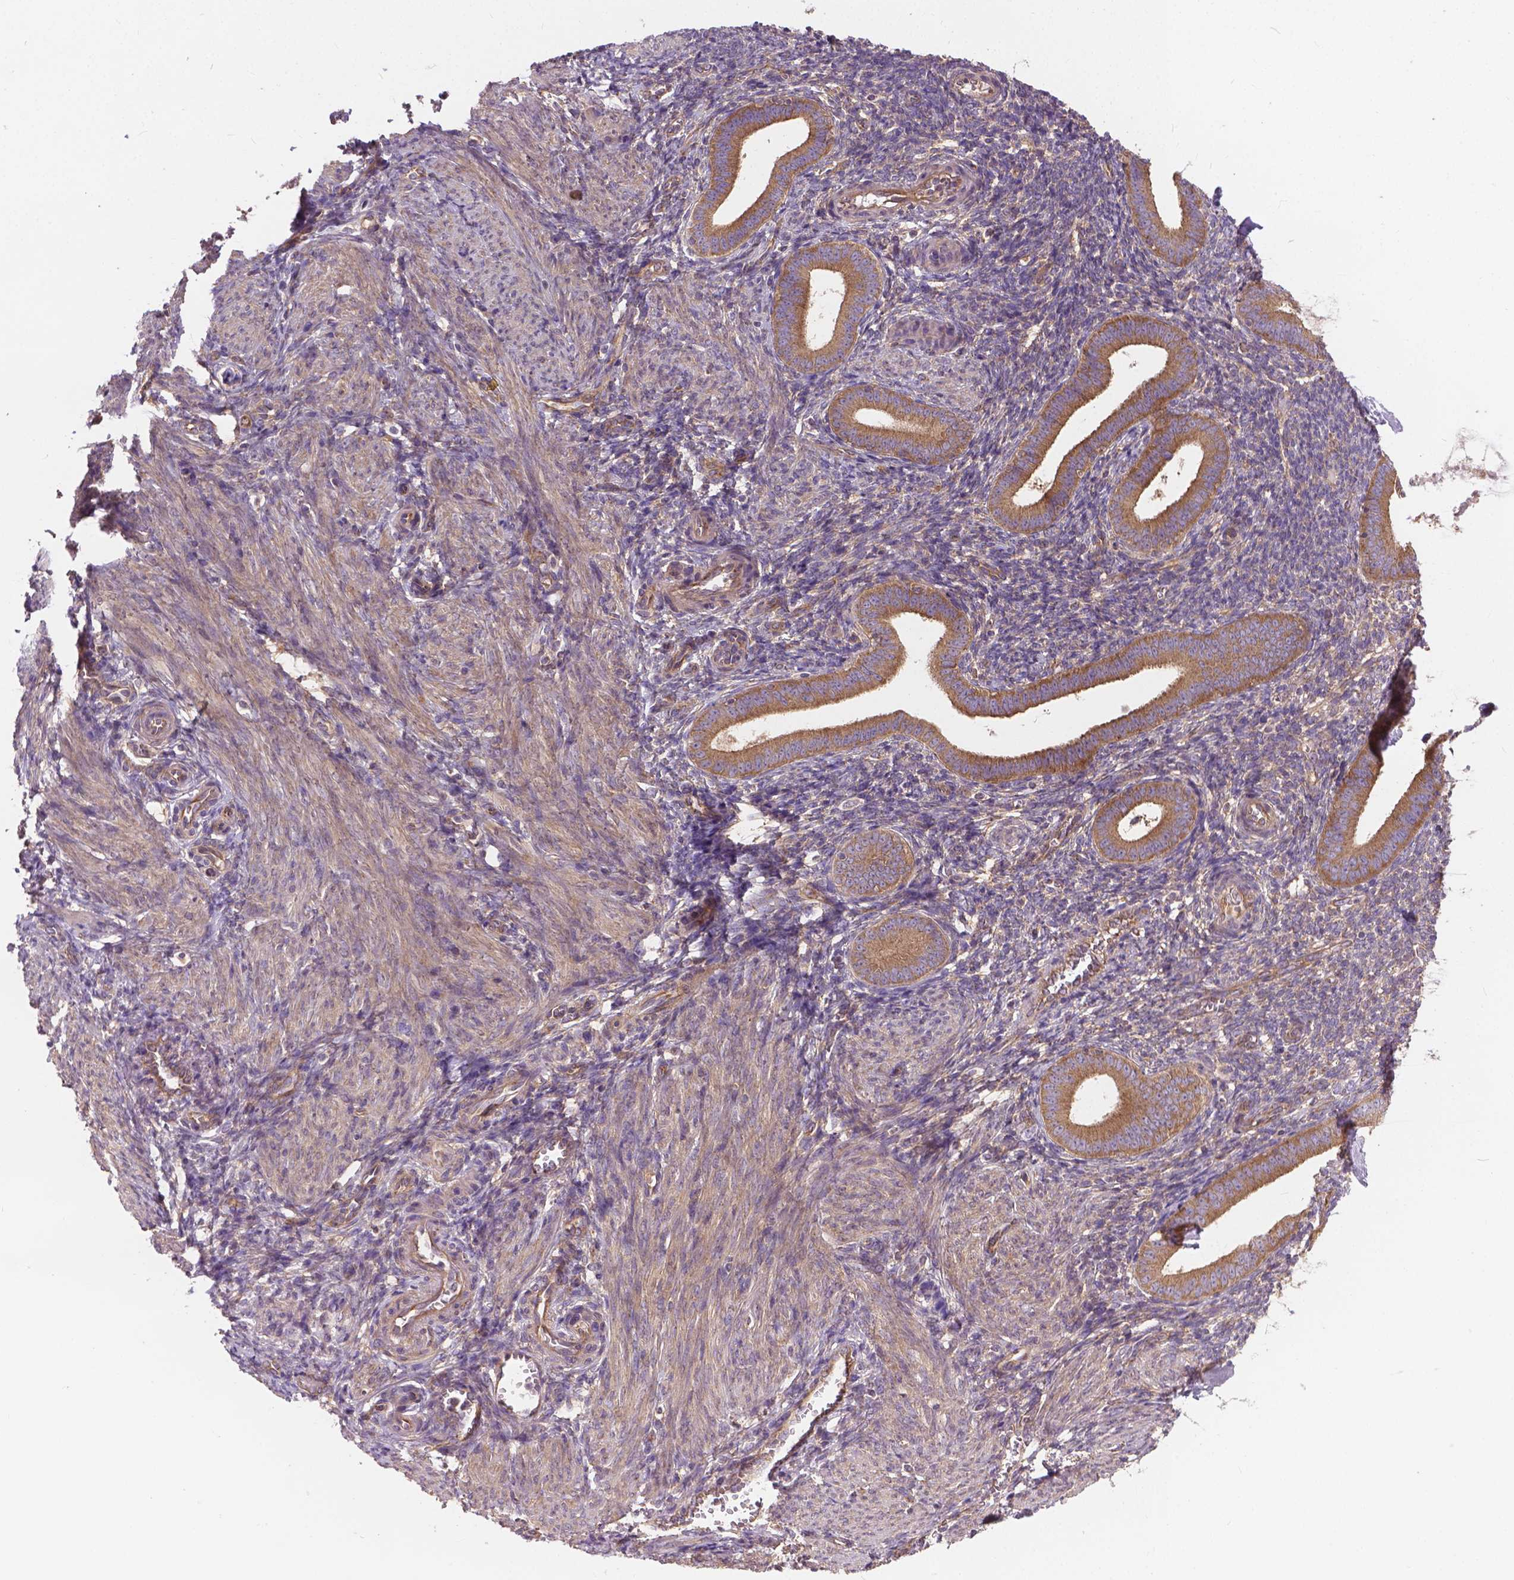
{"staining": {"intensity": "negative", "quantity": "none", "location": "none"}, "tissue": "endometrium", "cell_type": "Cells in endometrial stroma", "image_type": "normal", "snomed": [{"axis": "morphology", "description": "Normal tissue, NOS"}, {"axis": "topography", "description": "Endometrium"}], "caption": "This is an immunohistochemistry (IHC) histopathology image of normal human endometrium. There is no positivity in cells in endometrial stroma.", "gene": "MZT1", "patient": {"sex": "female", "age": 25}}